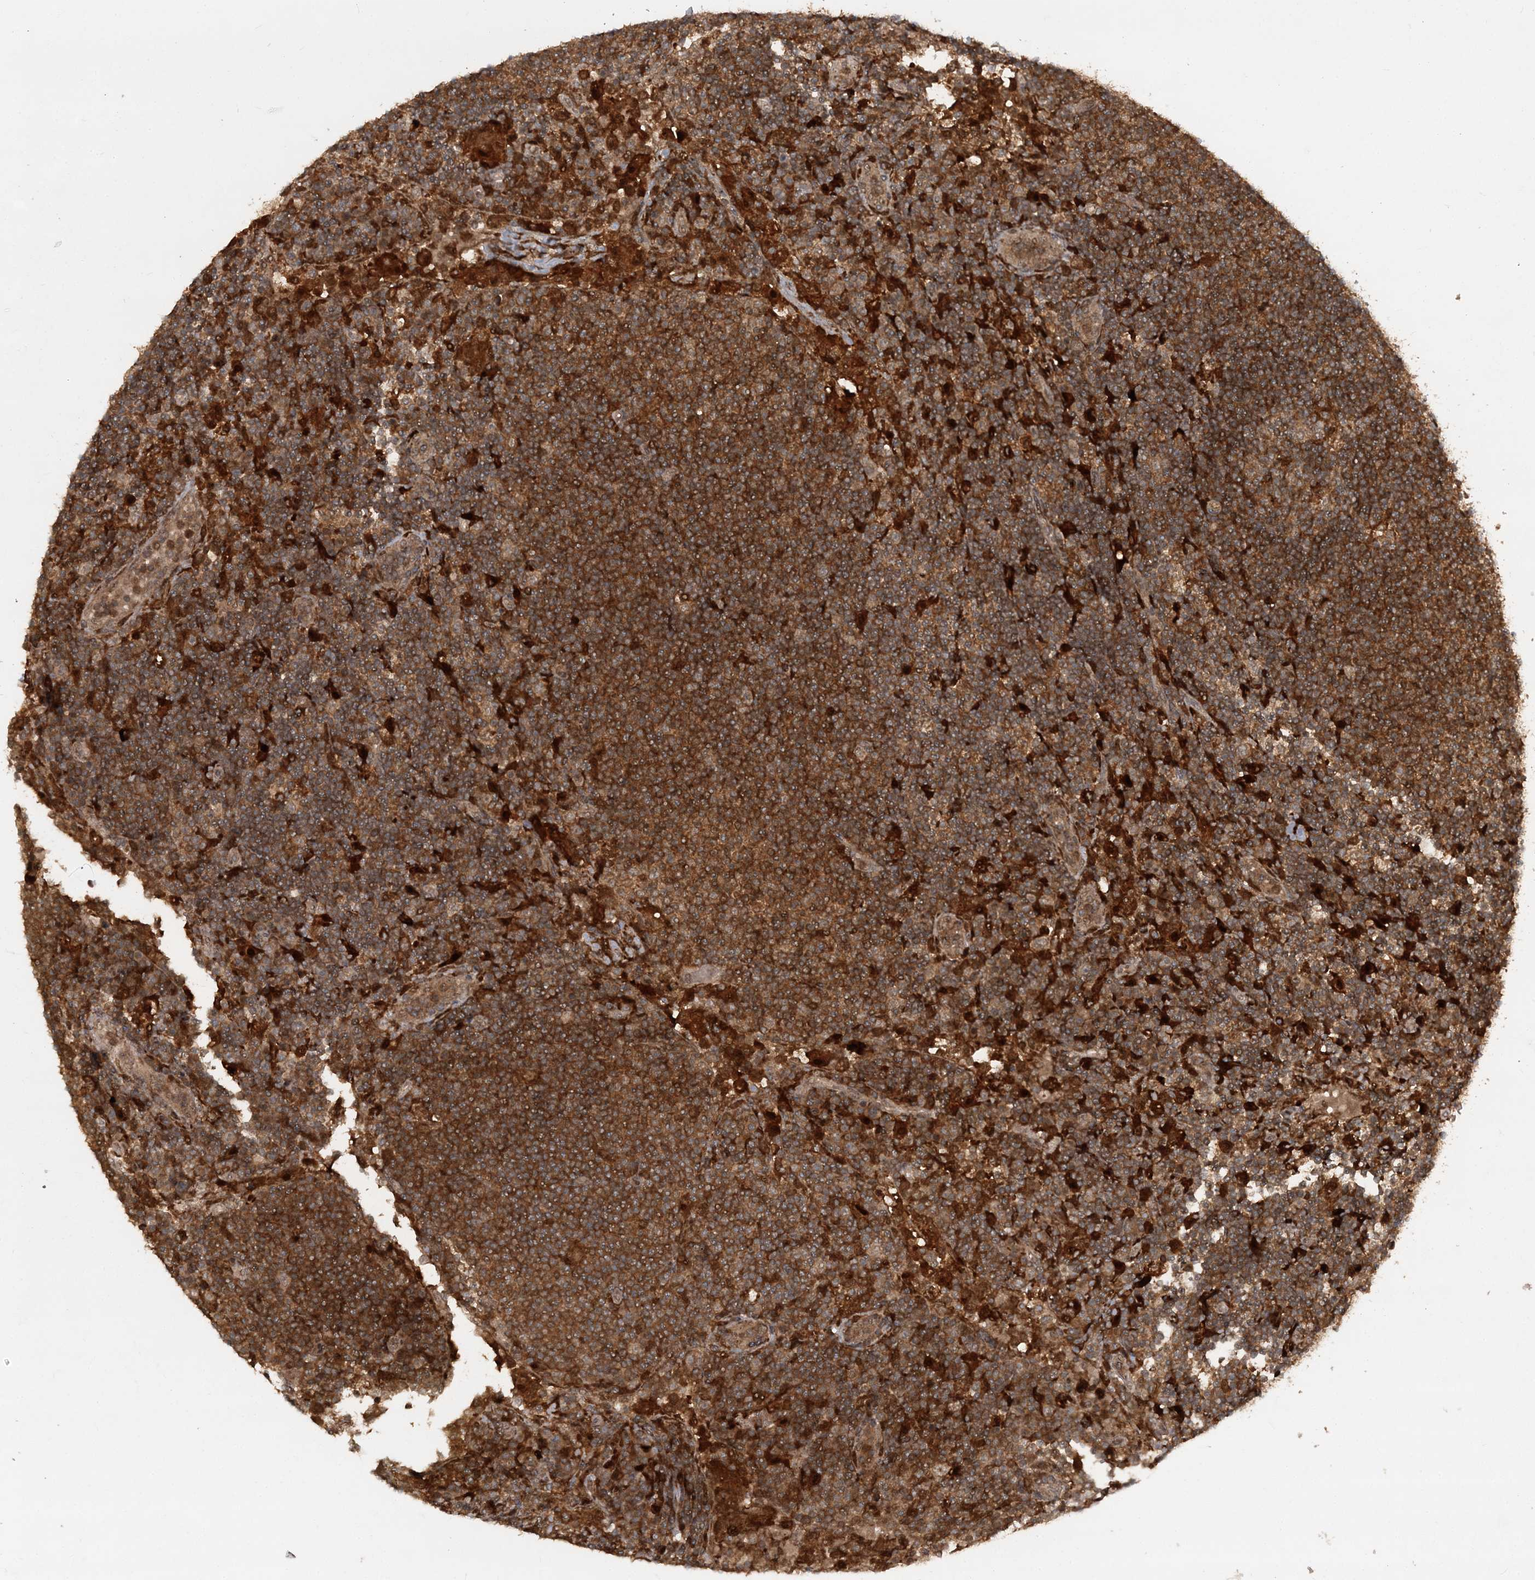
{"staining": {"intensity": "strong", "quantity": ">75%", "location": "cytoplasmic/membranous"}, "tissue": "lymph node", "cell_type": "Germinal center cells", "image_type": "normal", "snomed": [{"axis": "morphology", "description": "Normal tissue, NOS"}, {"axis": "topography", "description": "Lymph node"}], "caption": "Immunohistochemical staining of unremarkable lymph node reveals strong cytoplasmic/membranous protein positivity in about >75% of germinal center cells.", "gene": "LACC1", "patient": {"sex": "female", "age": 53}}